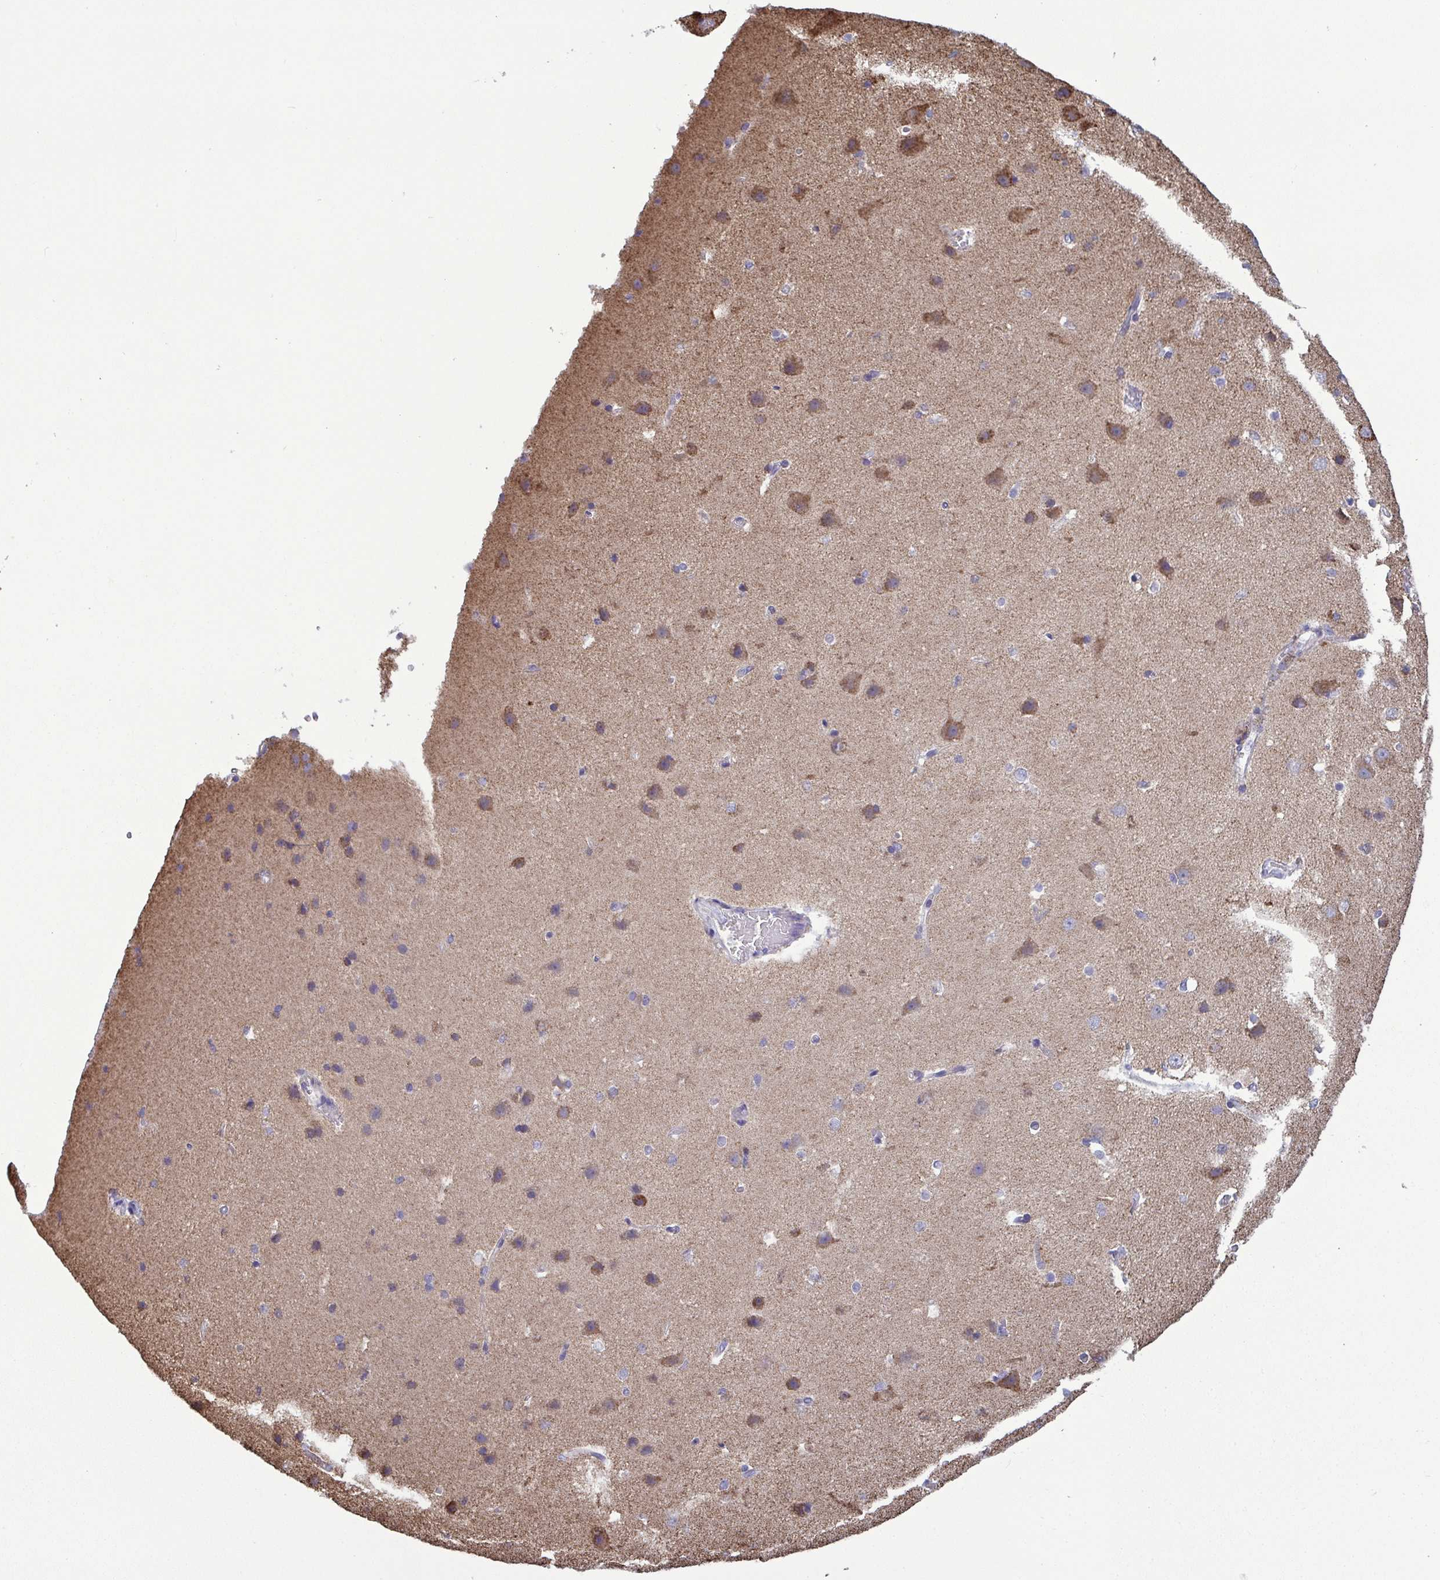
{"staining": {"intensity": "negative", "quantity": "none", "location": "none"}, "tissue": "cerebral cortex", "cell_type": "Endothelial cells", "image_type": "normal", "snomed": [{"axis": "morphology", "description": "Normal tissue, NOS"}, {"axis": "topography", "description": "Cerebral cortex"}], "caption": "This photomicrograph is of normal cerebral cortex stained with immunohistochemistry (IHC) to label a protein in brown with the nuclei are counter-stained blue. There is no positivity in endothelial cells.", "gene": "CSDE1", "patient": {"sex": "male", "age": 37}}